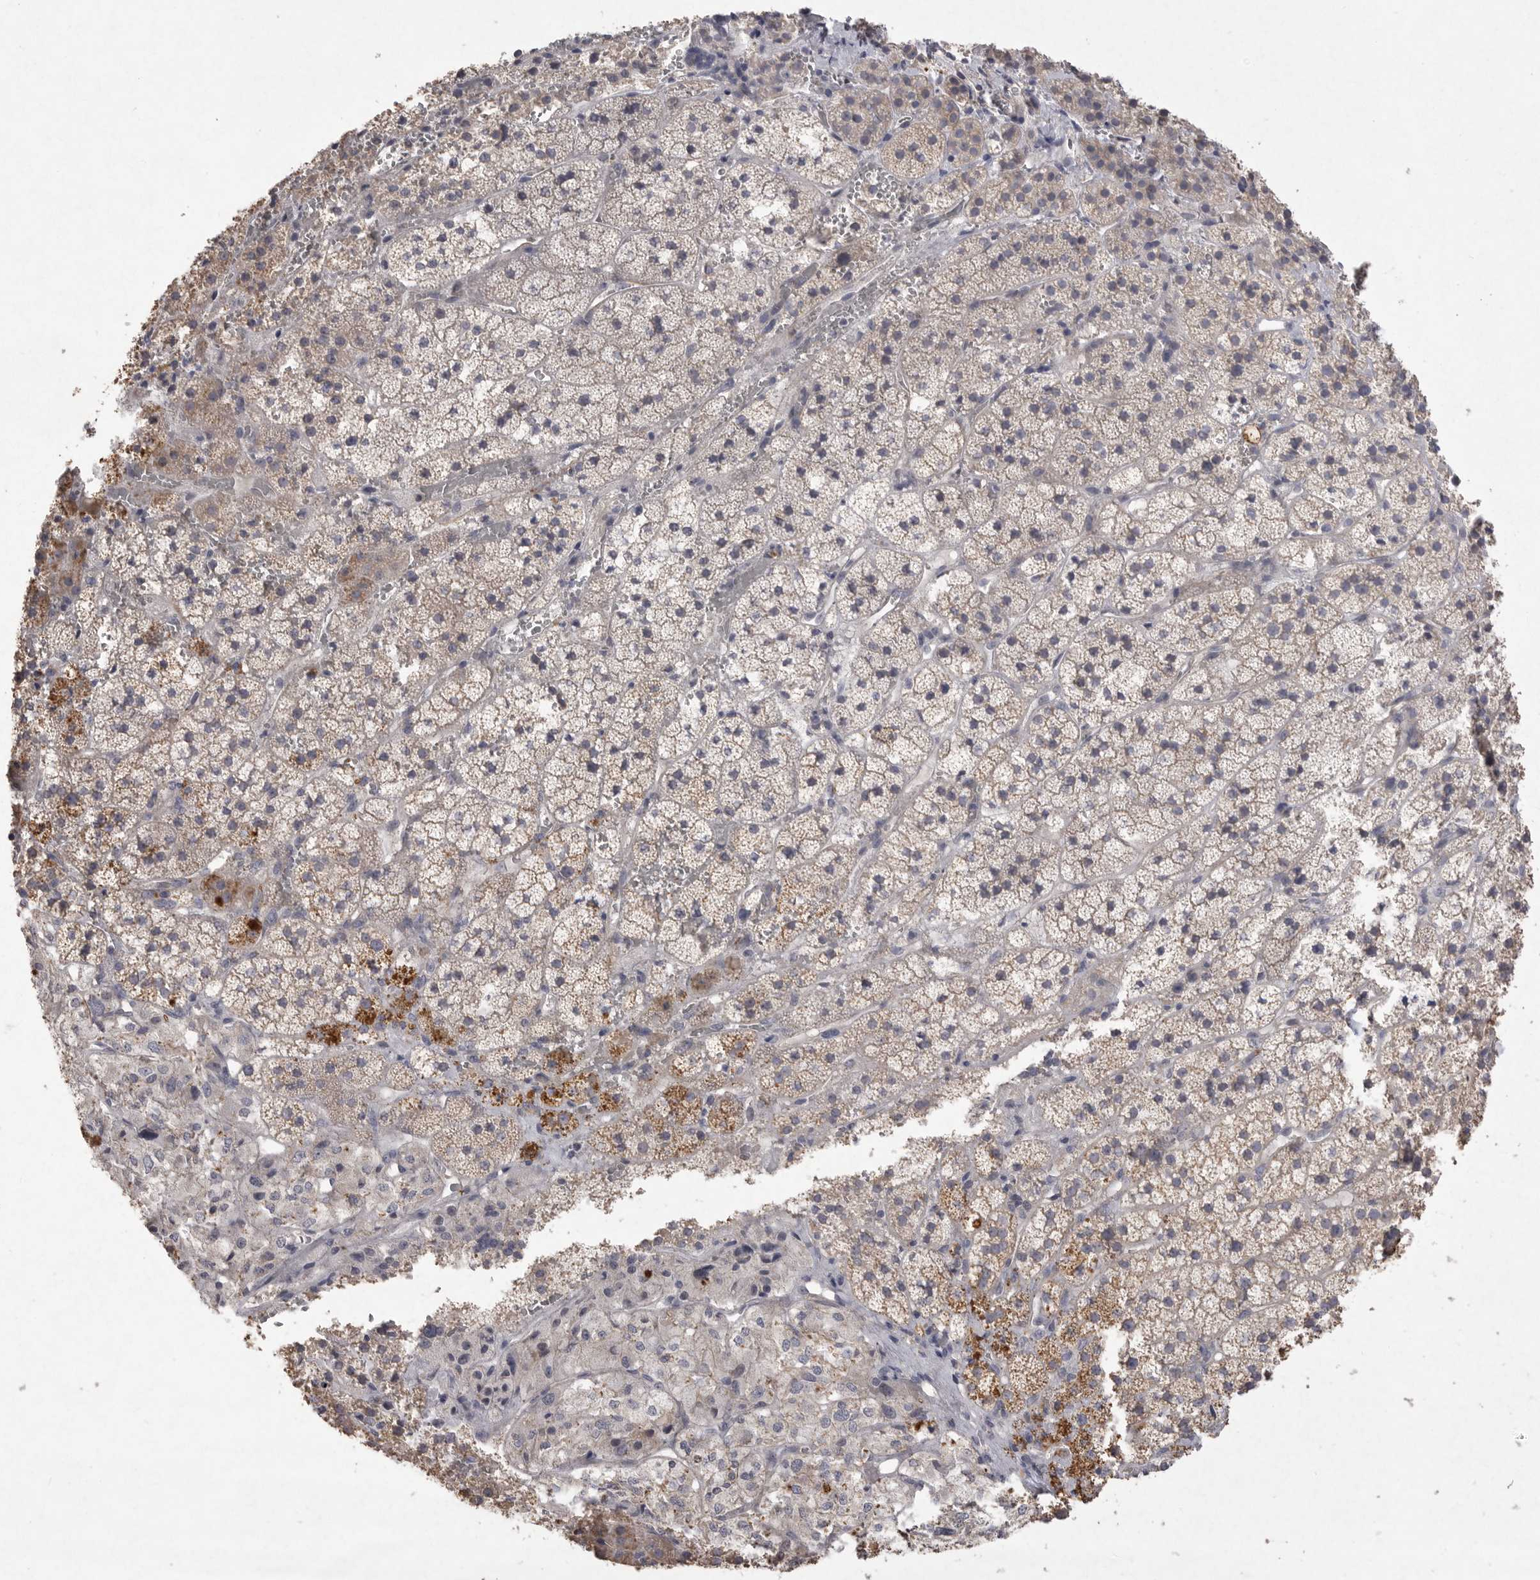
{"staining": {"intensity": "moderate", "quantity": "<25%", "location": "cytoplasmic/membranous"}, "tissue": "adrenal gland", "cell_type": "Glandular cells", "image_type": "normal", "snomed": [{"axis": "morphology", "description": "Normal tissue, NOS"}, {"axis": "topography", "description": "Adrenal gland"}], "caption": "Benign adrenal gland was stained to show a protein in brown. There is low levels of moderate cytoplasmic/membranous staining in approximately <25% of glandular cells.", "gene": "VANGL2", "patient": {"sex": "female", "age": 44}}